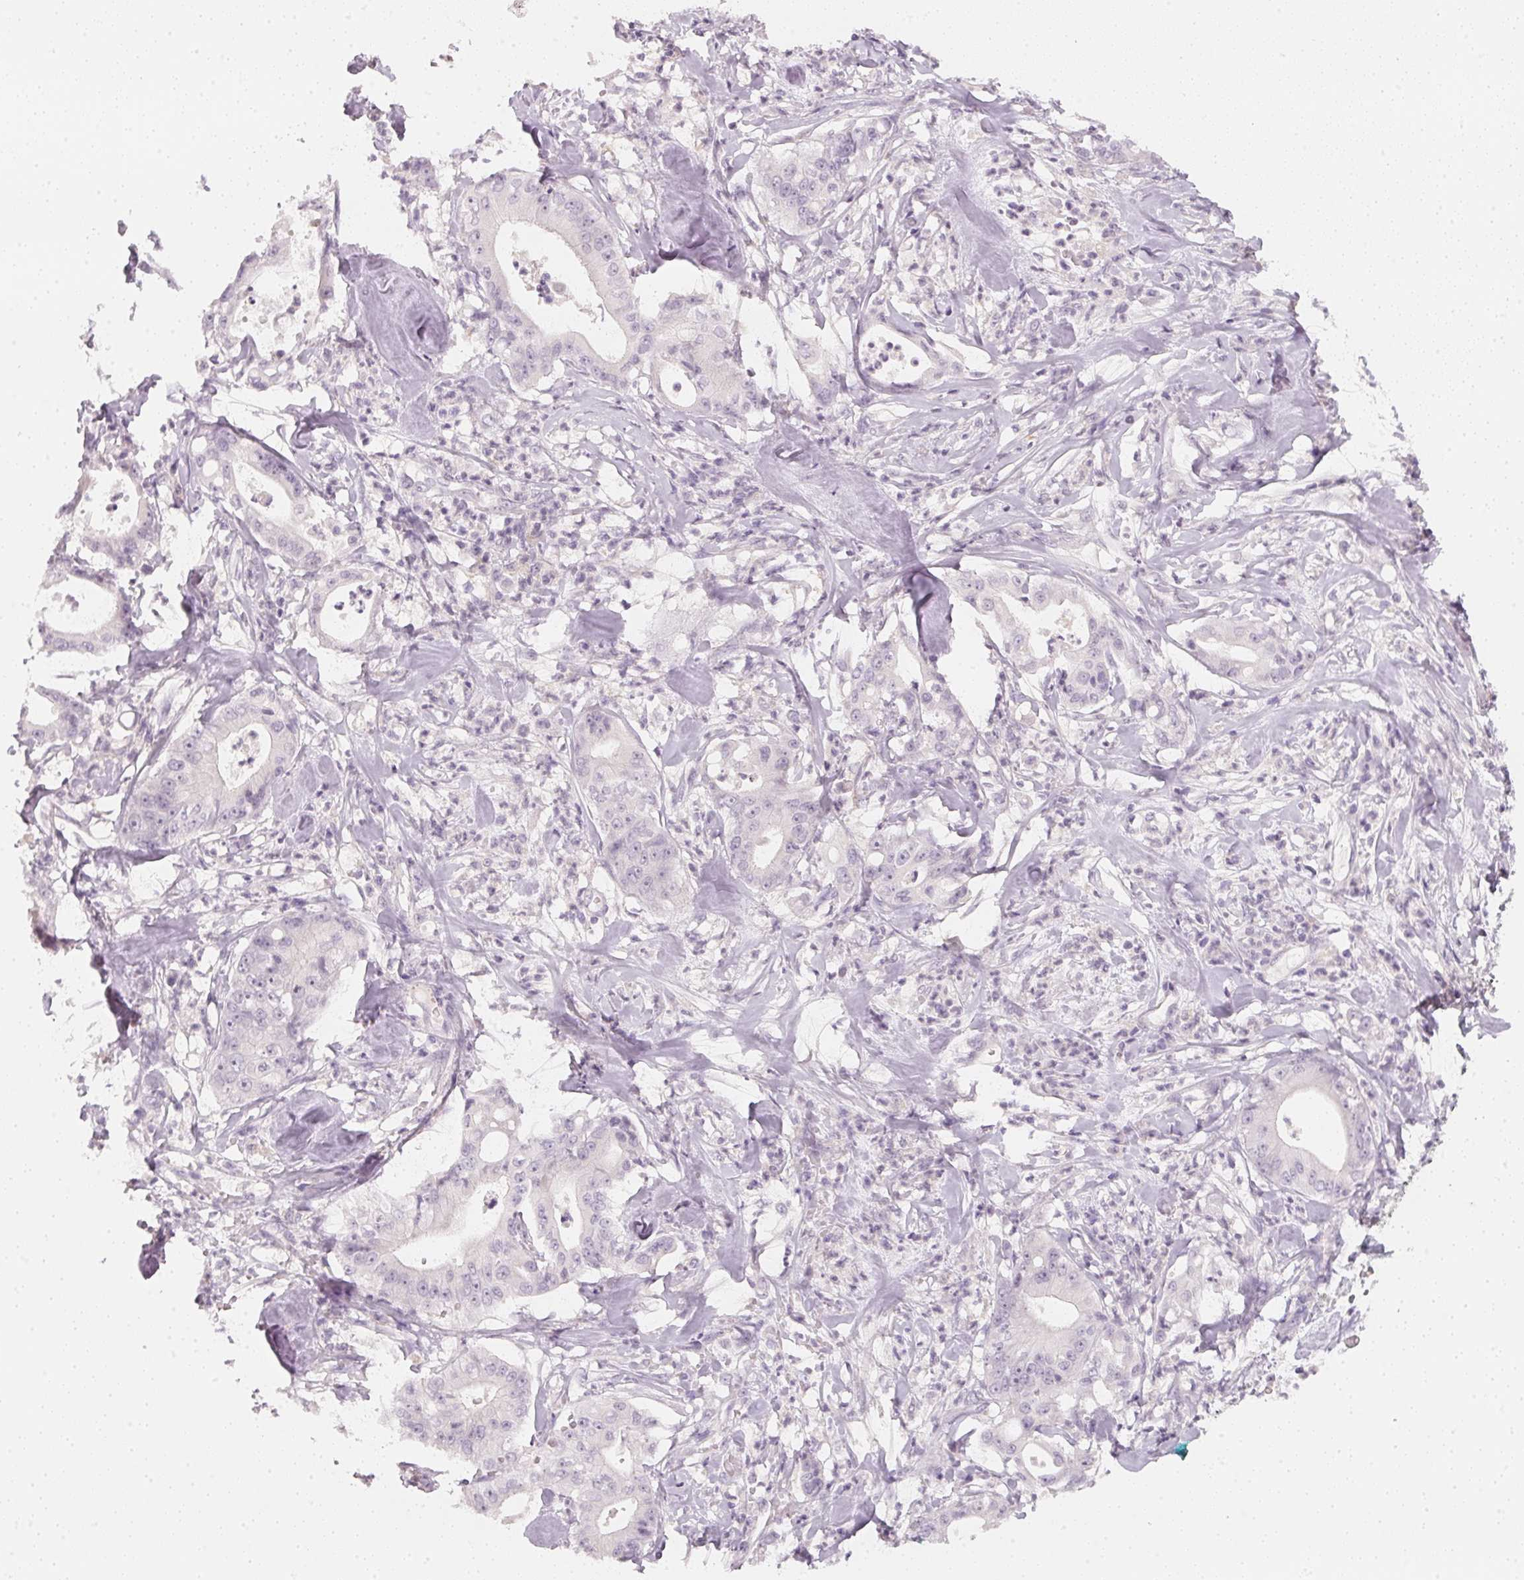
{"staining": {"intensity": "negative", "quantity": "none", "location": "none"}, "tissue": "pancreatic cancer", "cell_type": "Tumor cells", "image_type": "cancer", "snomed": [{"axis": "morphology", "description": "Adenocarcinoma, NOS"}, {"axis": "topography", "description": "Pancreas"}], "caption": "Protein analysis of pancreatic cancer demonstrates no significant staining in tumor cells.", "gene": "CFAP276", "patient": {"sex": "male", "age": 71}}